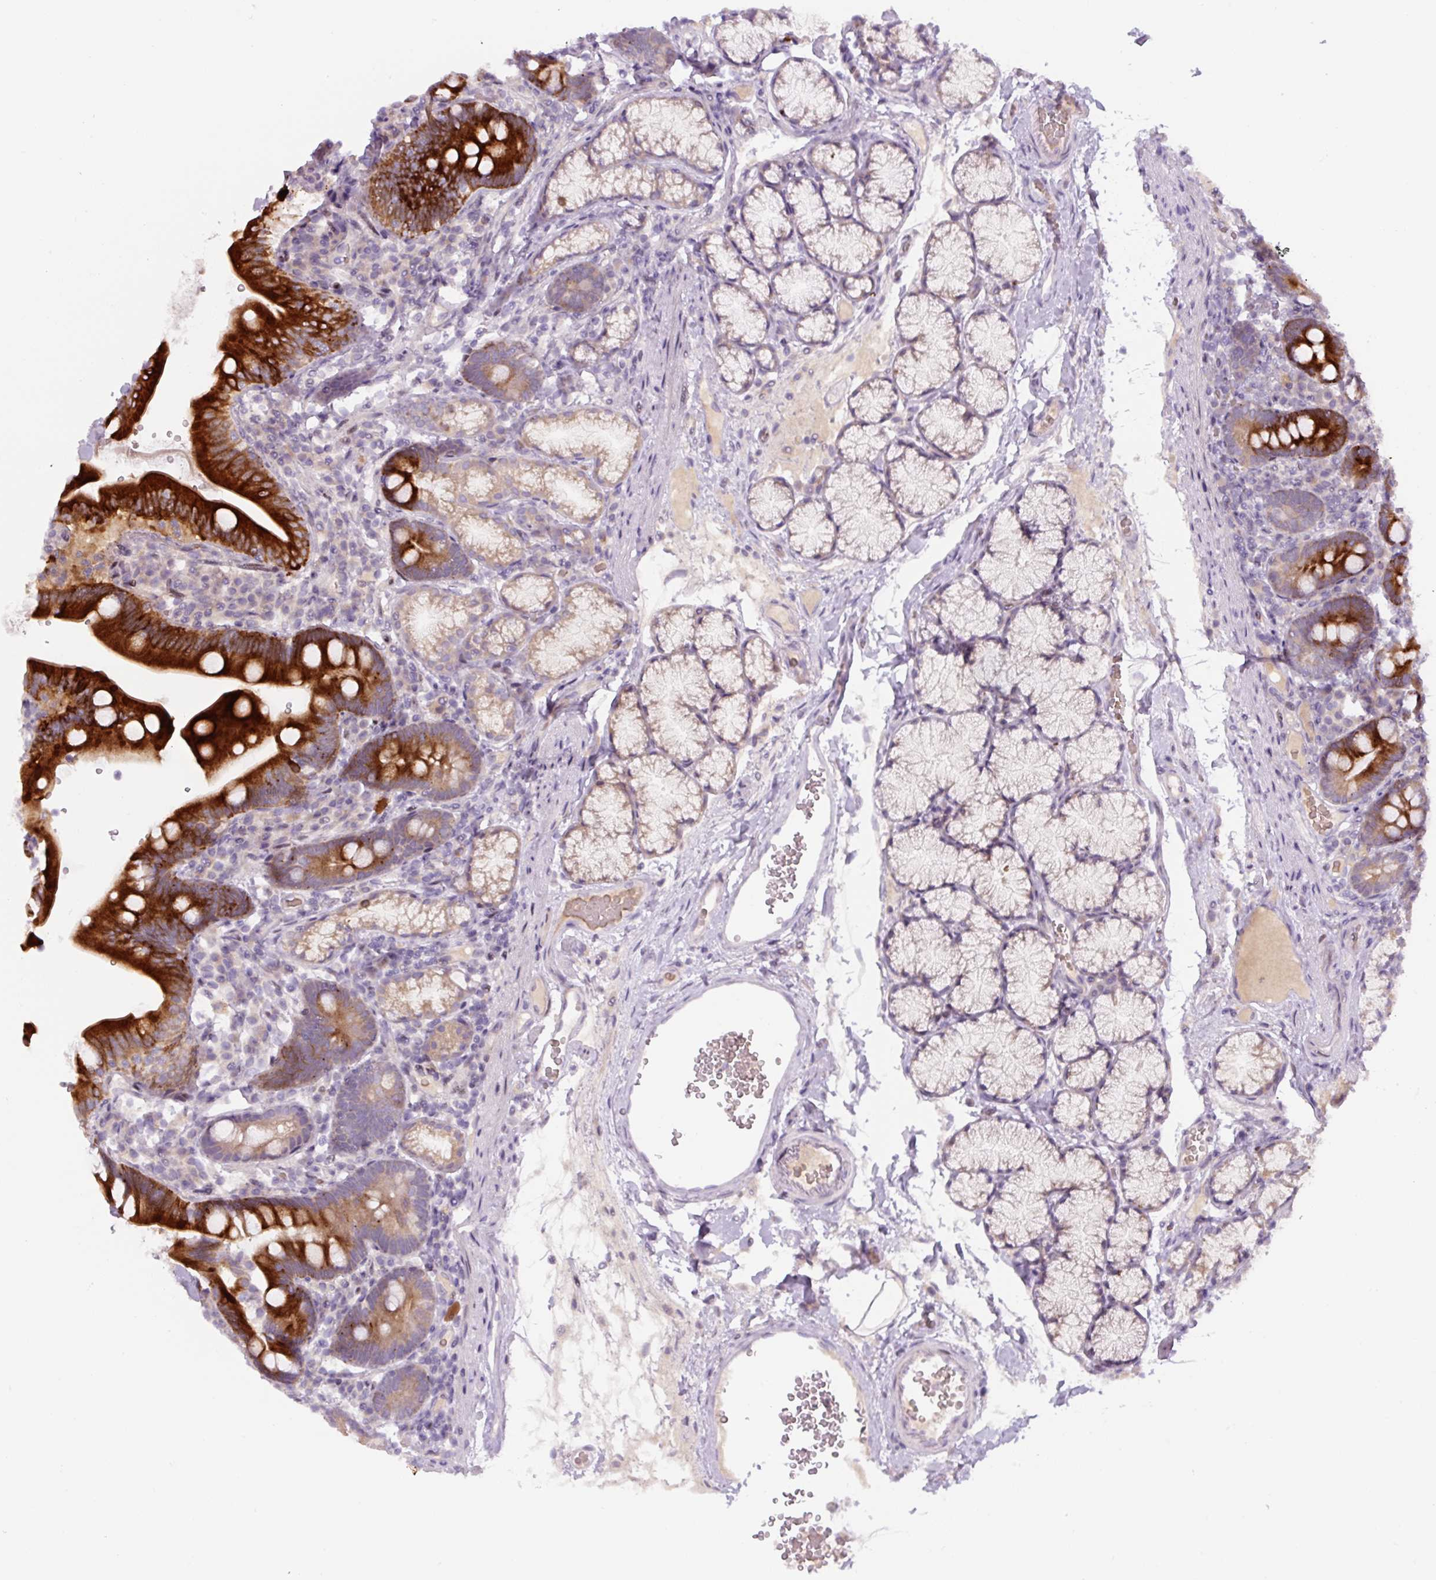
{"staining": {"intensity": "strong", "quantity": ">75%", "location": "cytoplasmic/membranous"}, "tissue": "duodenum", "cell_type": "Glandular cells", "image_type": "normal", "snomed": [{"axis": "morphology", "description": "Normal tissue, NOS"}, {"axis": "topography", "description": "Duodenum"}], "caption": "This is an image of IHC staining of benign duodenum, which shows strong staining in the cytoplasmic/membranous of glandular cells.", "gene": "YIF1B", "patient": {"sex": "female", "age": 67}}